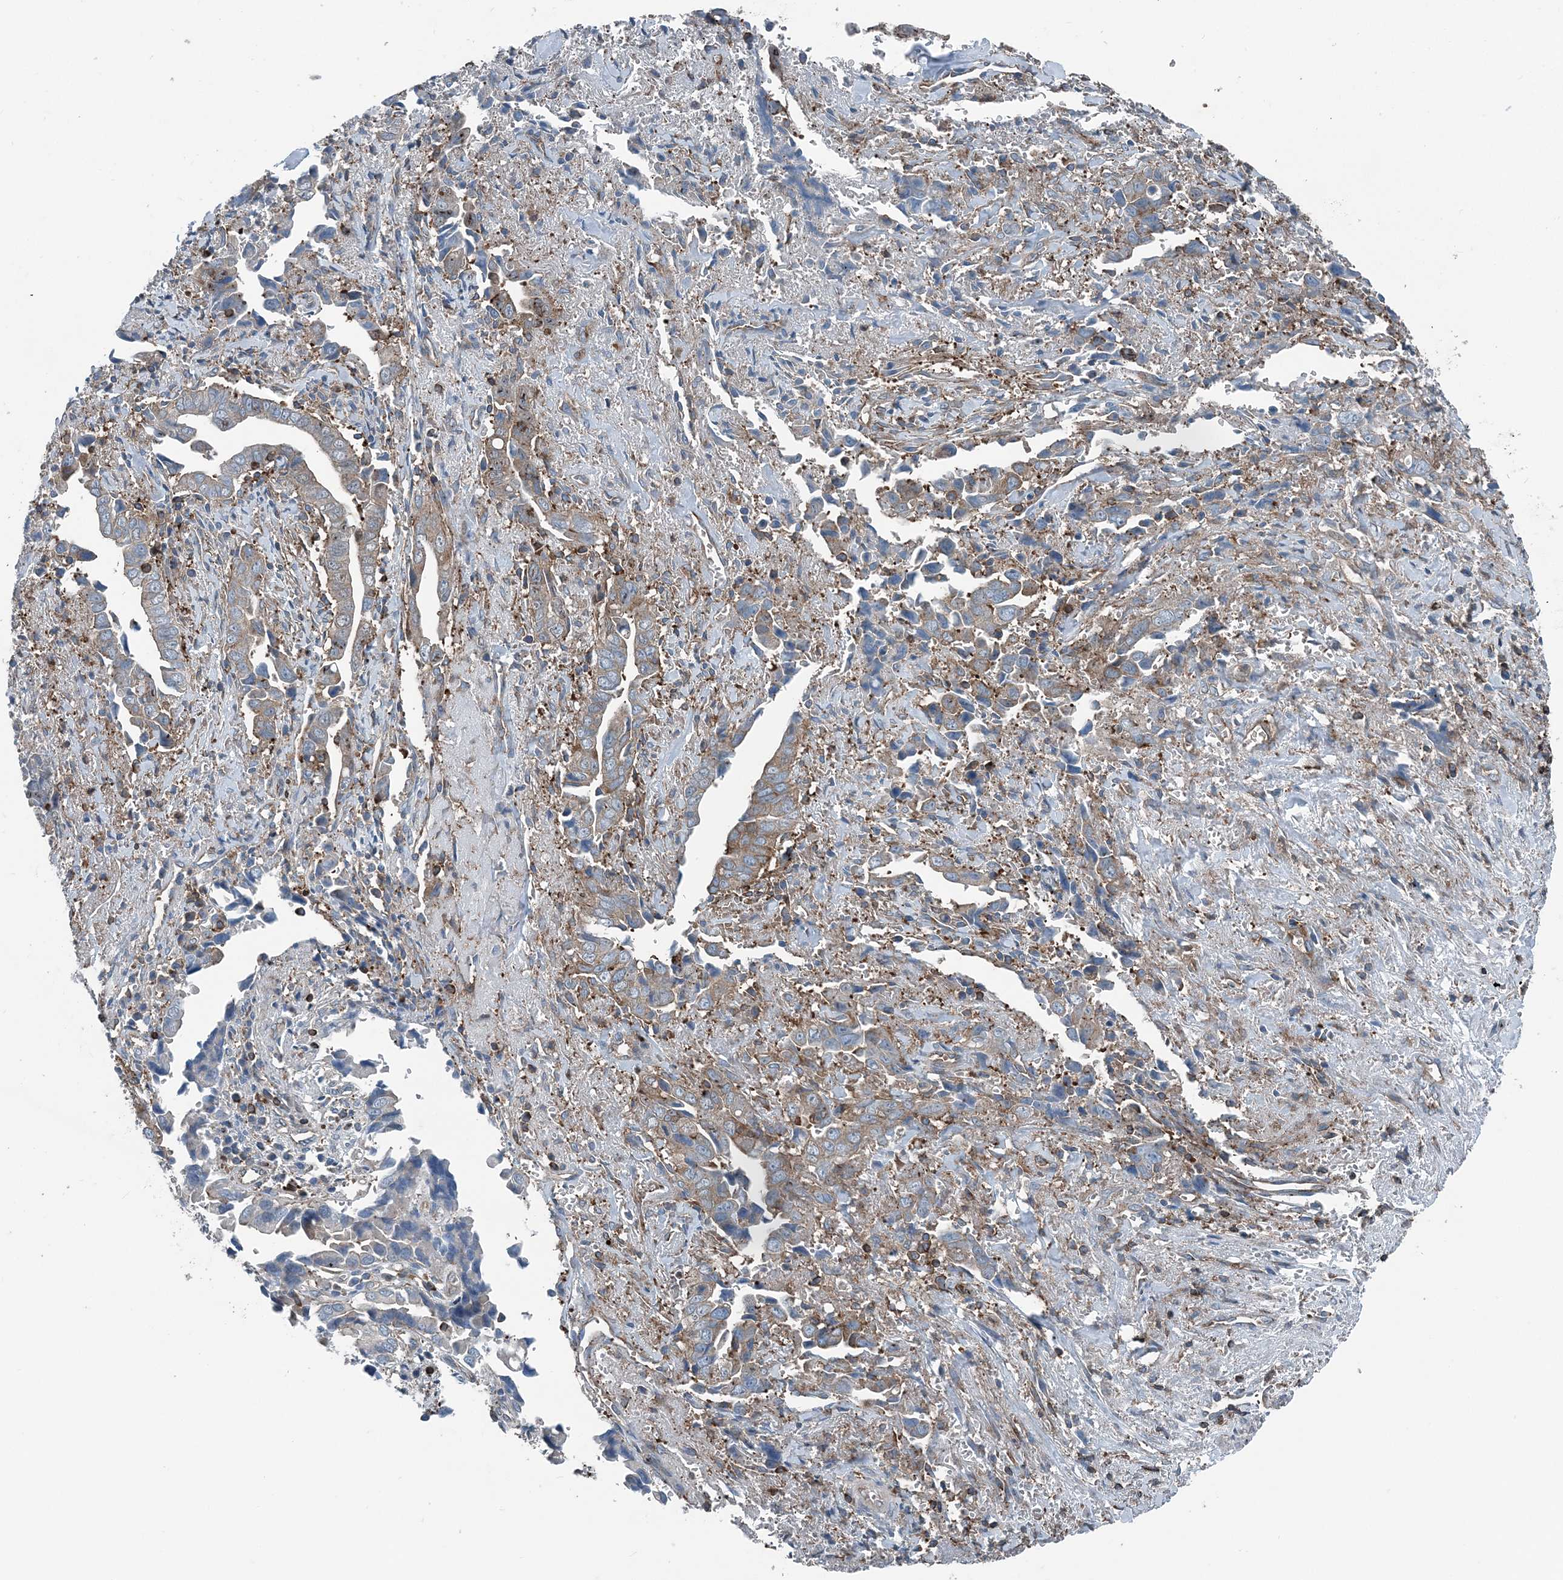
{"staining": {"intensity": "moderate", "quantity": "<25%", "location": "cytoplasmic/membranous"}, "tissue": "liver cancer", "cell_type": "Tumor cells", "image_type": "cancer", "snomed": [{"axis": "morphology", "description": "Cholangiocarcinoma"}, {"axis": "topography", "description": "Liver"}], "caption": "This image displays liver cholangiocarcinoma stained with immunohistochemistry (IHC) to label a protein in brown. The cytoplasmic/membranous of tumor cells show moderate positivity for the protein. Nuclei are counter-stained blue.", "gene": "CFL1", "patient": {"sex": "female", "age": 79}}